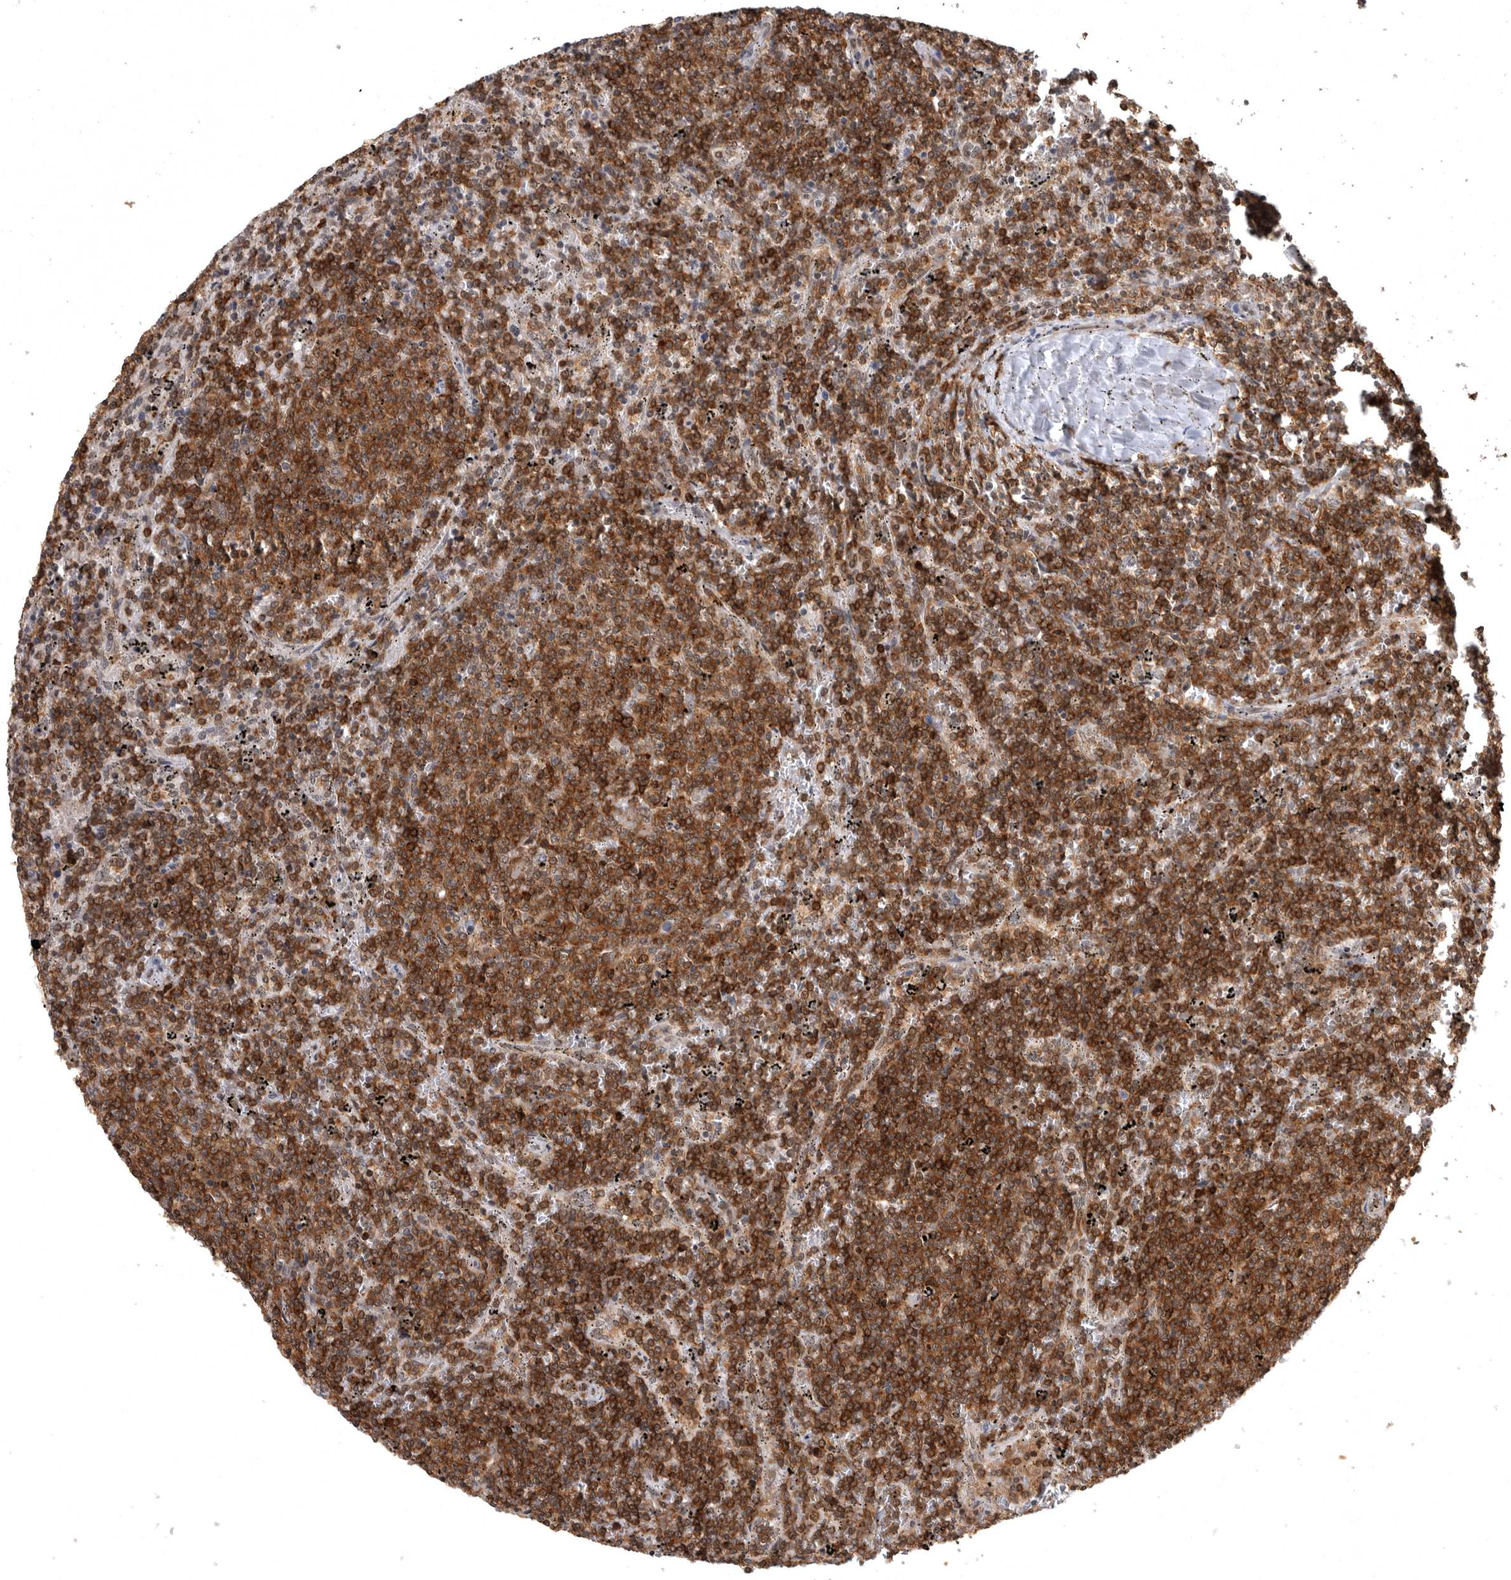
{"staining": {"intensity": "strong", "quantity": ">75%", "location": "cytoplasmic/membranous"}, "tissue": "lymphoma", "cell_type": "Tumor cells", "image_type": "cancer", "snomed": [{"axis": "morphology", "description": "Malignant lymphoma, non-Hodgkin's type, Low grade"}, {"axis": "topography", "description": "Spleen"}], "caption": "Human low-grade malignant lymphoma, non-Hodgkin's type stained with a brown dye displays strong cytoplasmic/membranous positive staining in about >75% of tumor cells.", "gene": "CBLL1", "patient": {"sex": "female", "age": 50}}